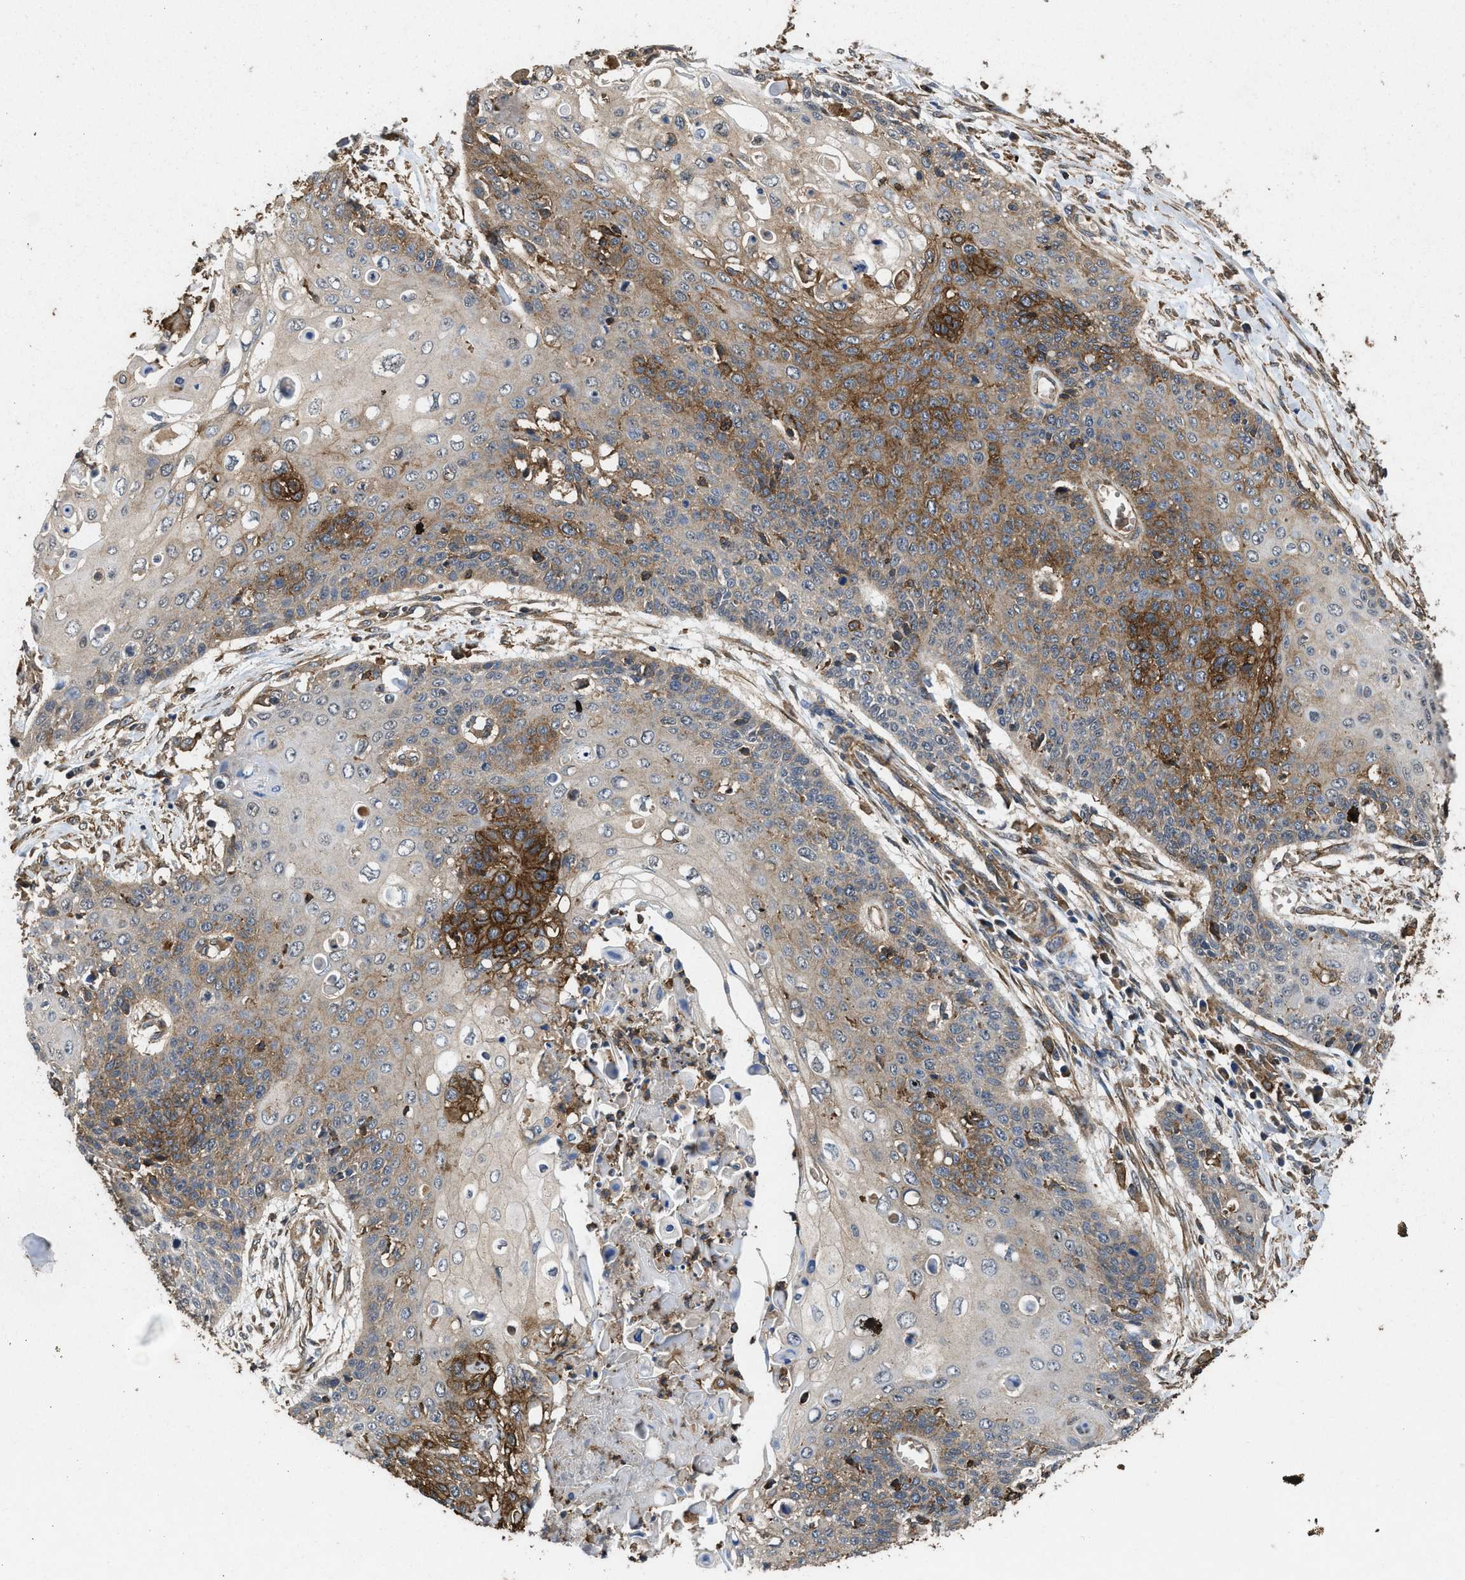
{"staining": {"intensity": "moderate", "quantity": "25%-75%", "location": "cytoplasmic/membranous"}, "tissue": "cervical cancer", "cell_type": "Tumor cells", "image_type": "cancer", "snomed": [{"axis": "morphology", "description": "Squamous cell carcinoma, NOS"}, {"axis": "topography", "description": "Cervix"}], "caption": "Cervical squamous cell carcinoma stained for a protein (brown) exhibits moderate cytoplasmic/membranous positive staining in about 25%-75% of tumor cells.", "gene": "LINGO2", "patient": {"sex": "female", "age": 39}}